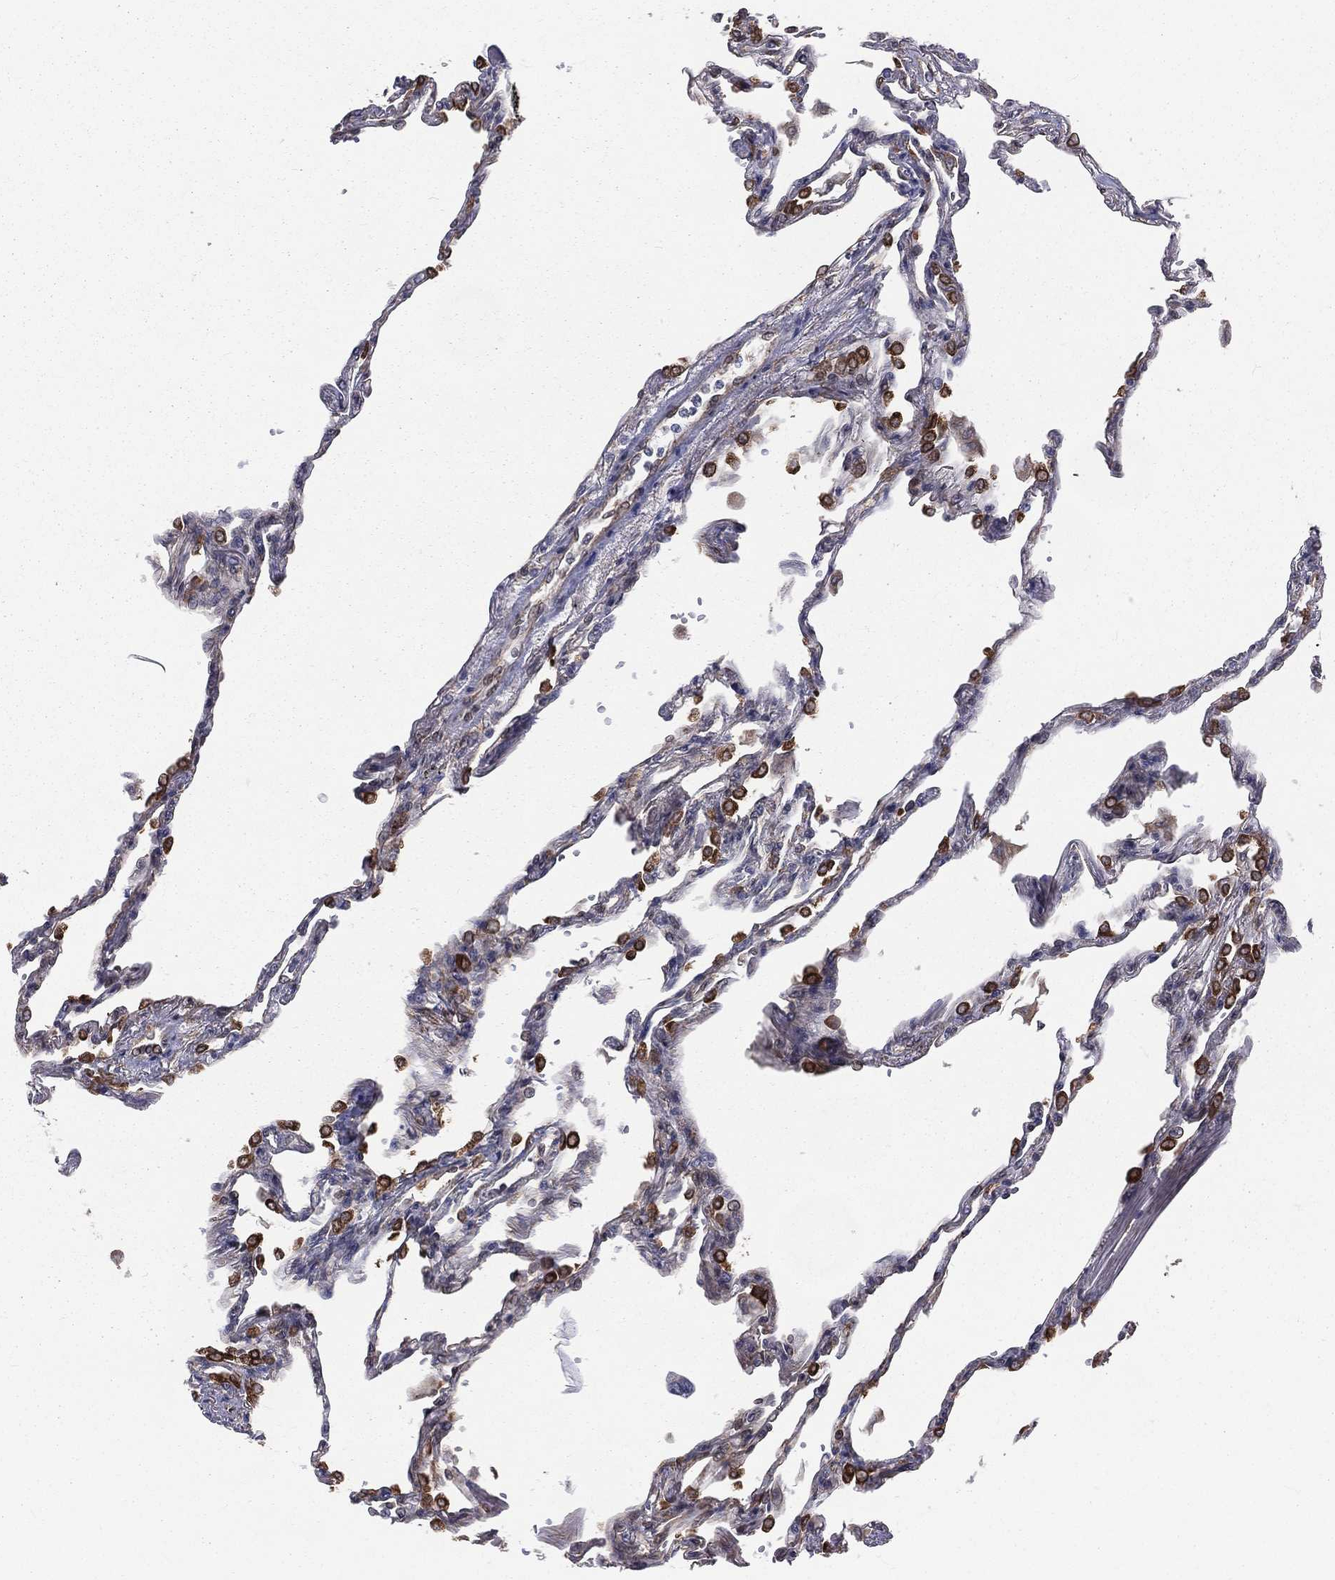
{"staining": {"intensity": "strong", "quantity": "<25%", "location": "cytoplasmic/membranous"}, "tissue": "lung", "cell_type": "Alveolar cells", "image_type": "normal", "snomed": [{"axis": "morphology", "description": "Normal tissue, NOS"}, {"axis": "topography", "description": "Lung"}], "caption": "Immunohistochemical staining of normal lung exhibits strong cytoplasmic/membranous protein expression in approximately <25% of alveolar cells.", "gene": "PGRMC1", "patient": {"sex": "male", "age": 78}}